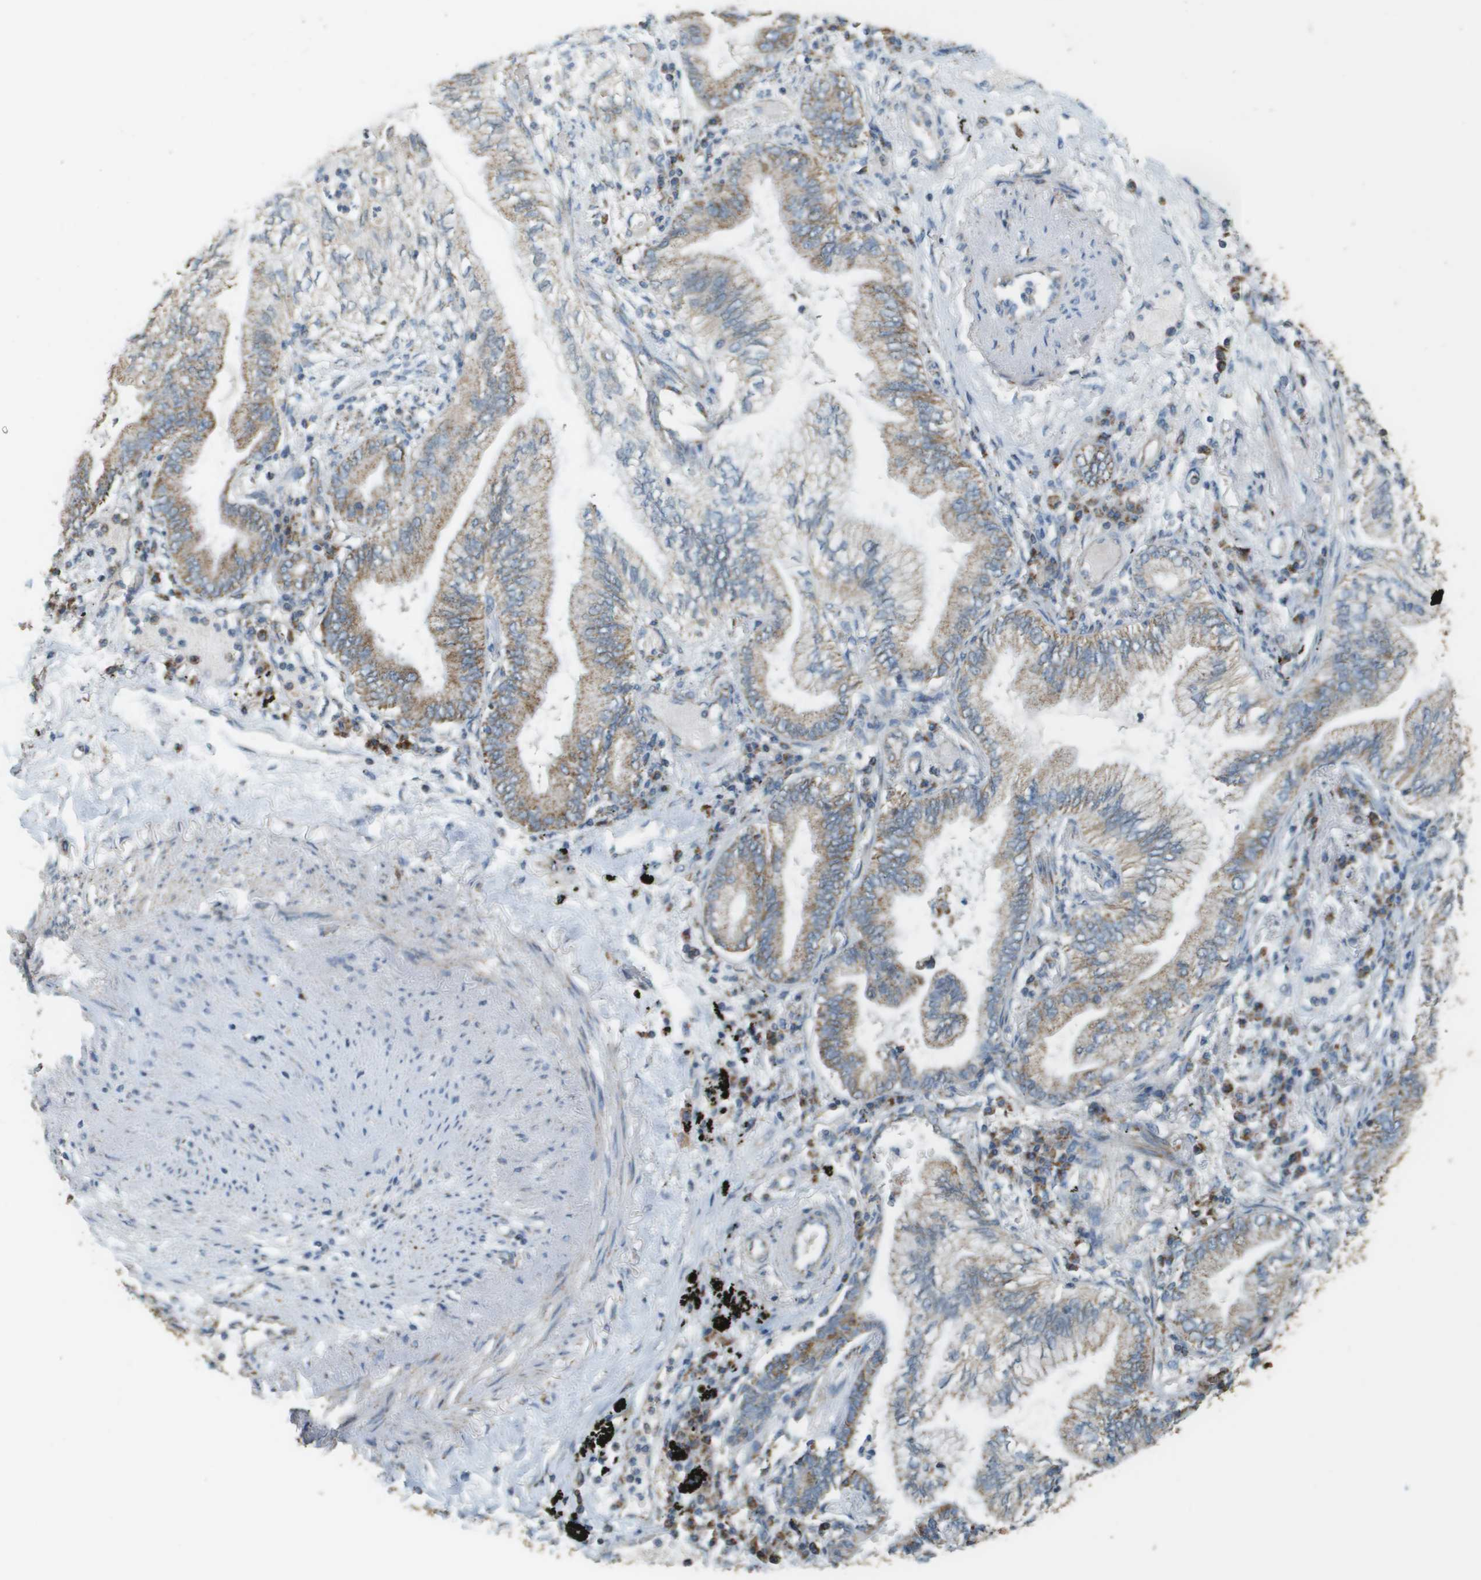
{"staining": {"intensity": "moderate", "quantity": "25%-75%", "location": "cytoplasmic/membranous"}, "tissue": "lung cancer", "cell_type": "Tumor cells", "image_type": "cancer", "snomed": [{"axis": "morphology", "description": "Normal tissue, NOS"}, {"axis": "morphology", "description": "Adenocarcinoma, NOS"}, {"axis": "topography", "description": "Bronchus"}, {"axis": "topography", "description": "Lung"}], "caption": "Immunohistochemical staining of lung cancer (adenocarcinoma) demonstrates medium levels of moderate cytoplasmic/membranous positivity in approximately 25%-75% of tumor cells. (DAB (3,3'-diaminobenzidine) = brown stain, brightfield microscopy at high magnification).", "gene": "FH", "patient": {"sex": "female", "age": 70}}